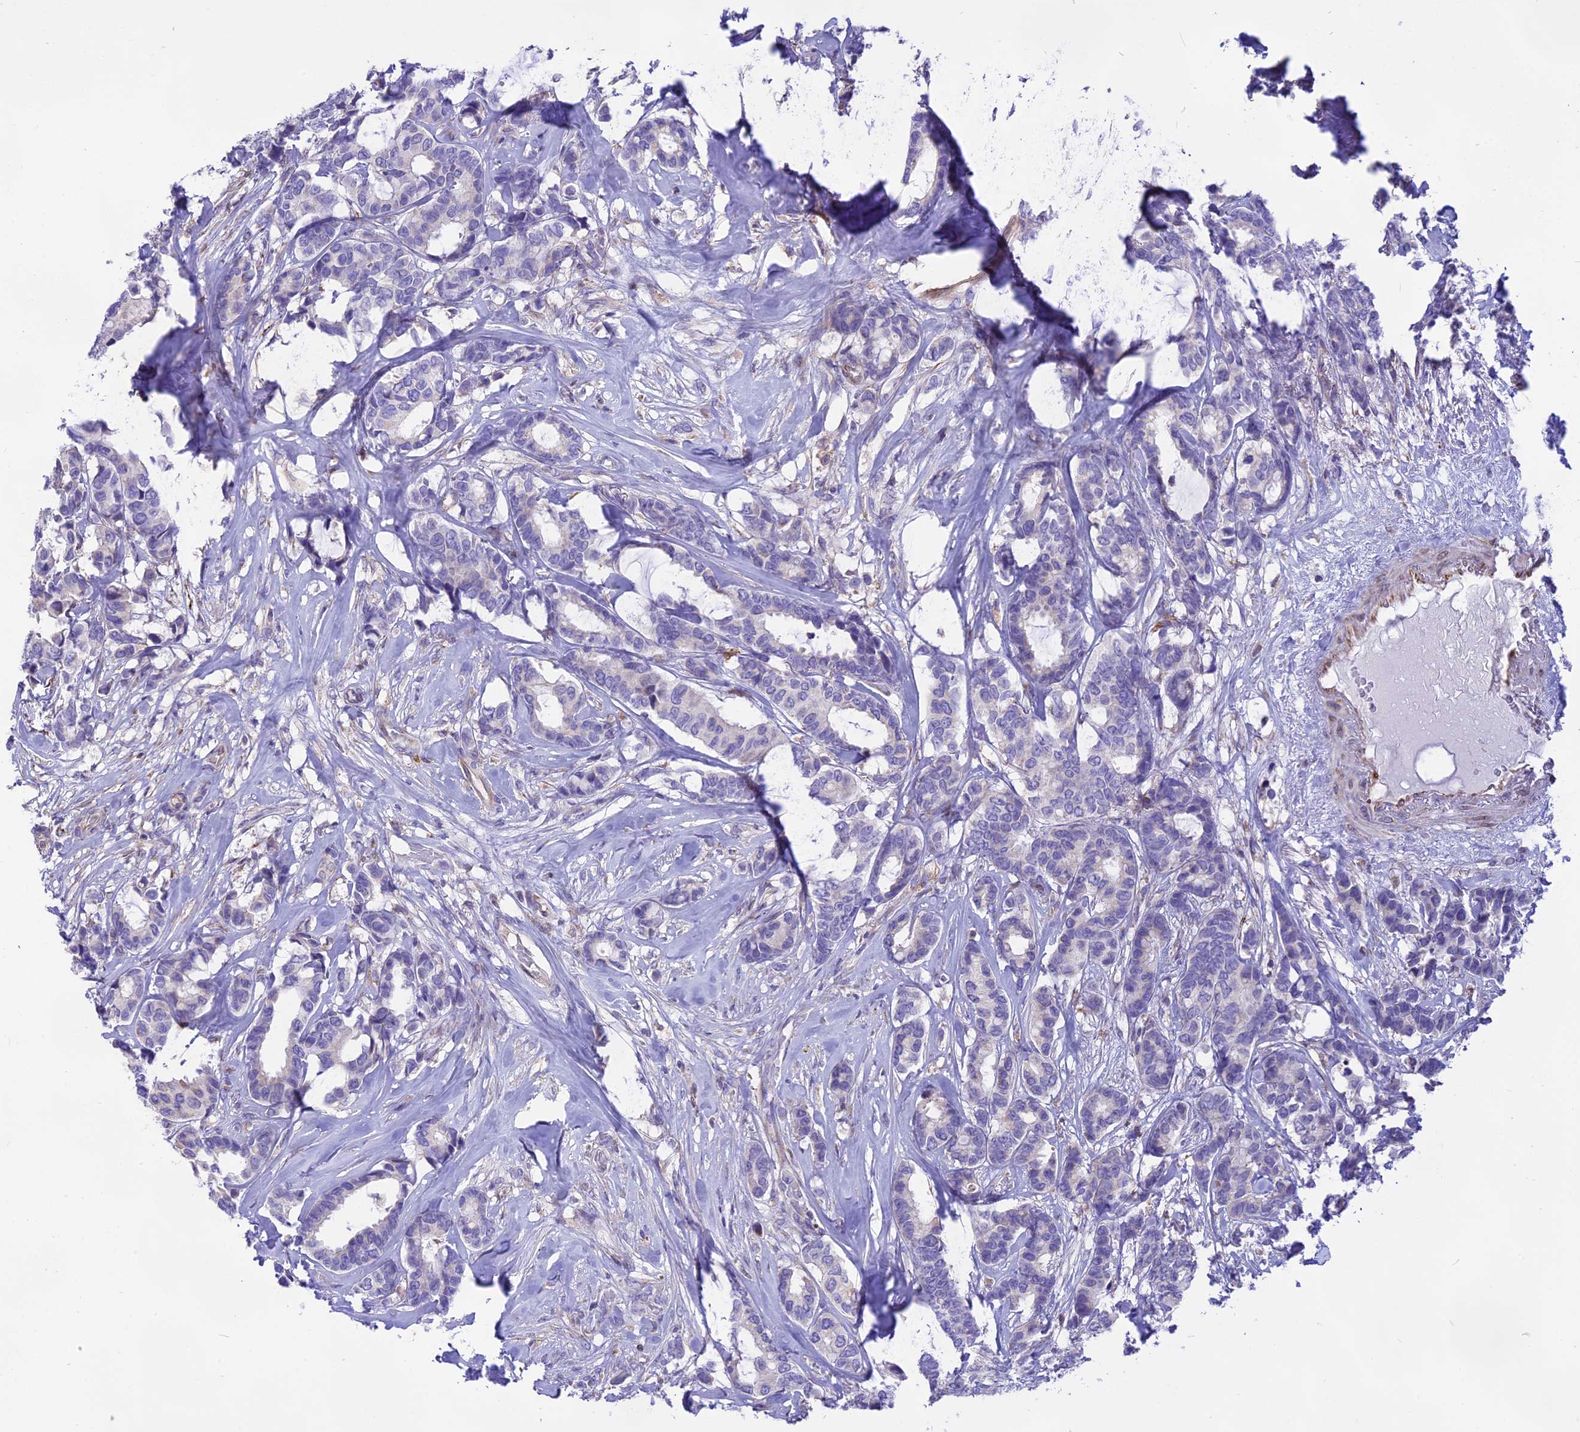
{"staining": {"intensity": "negative", "quantity": "none", "location": "none"}, "tissue": "breast cancer", "cell_type": "Tumor cells", "image_type": "cancer", "snomed": [{"axis": "morphology", "description": "Duct carcinoma"}, {"axis": "topography", "description": "Breast"}], "caption": "This is an IHC image of breast invasive ductal carcinoma. There is no staining in tumor cells.", "gene": "DOC2B", "patient": {"sex": "female", "age": 87}}